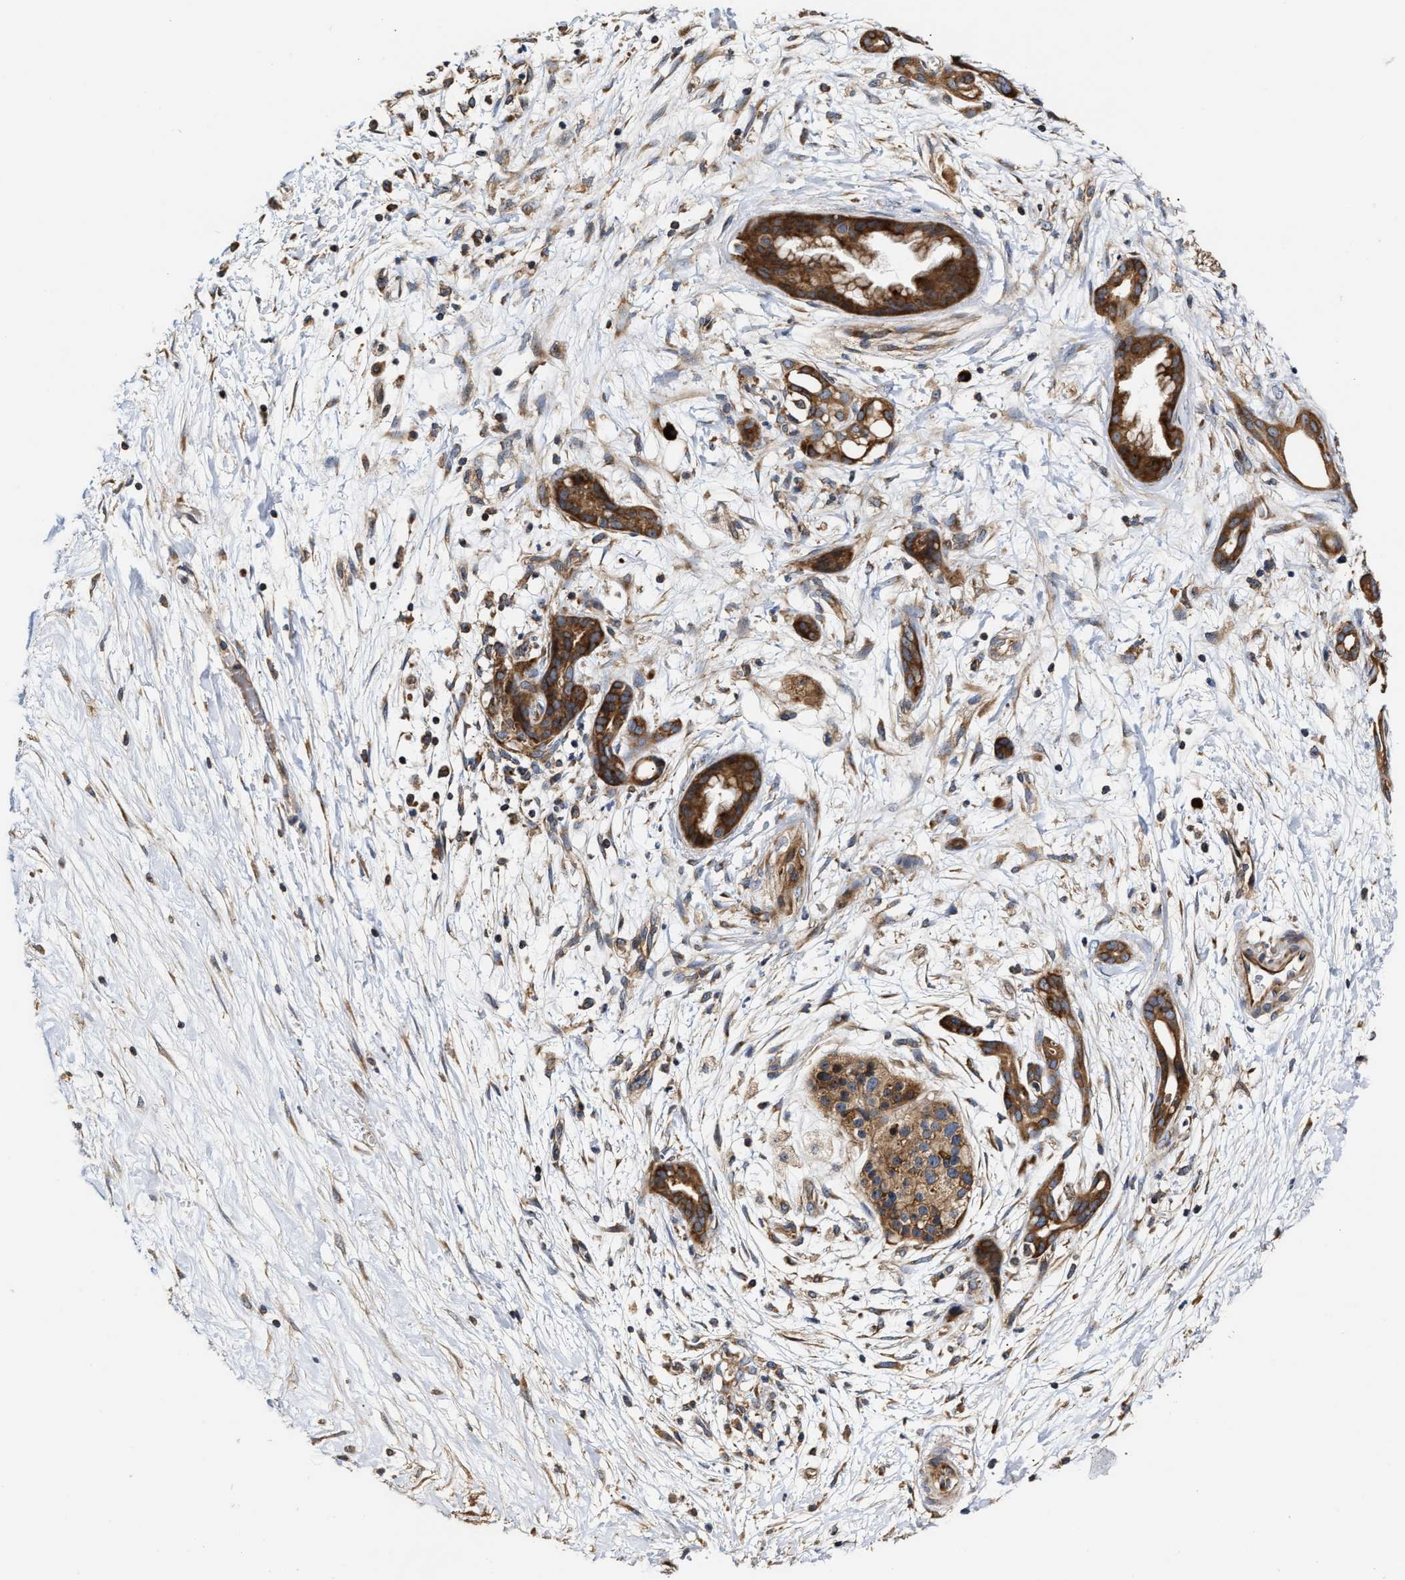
{"staining": {"intensity": "strong", "quantity": ">75%", "location": "cytoplasmic/membranous"}, "tissue": "pancreatic cancer", "cell_type": "Tumor cells", "image_type": "cancer", "snomed": [{"axis": "morphology", "description": "Adenocarcinoma, NOS"}, {"axis": "topography", "description": "Pancreas"}], "caption": "An IHC photomicrograph of tumor tissue is shown. Protein staining in brown shows strong cytoplasmic/membranous positivity in pancreatic cancer (adenocarcinoma) within tumor cells. The staining is performed using DAB brown chromogen to label protein expression. The nuclei are counter-stained blue using hematoxylin.", "gene": "CLIP2", "patient": {"sex": "female", "age": 77}}